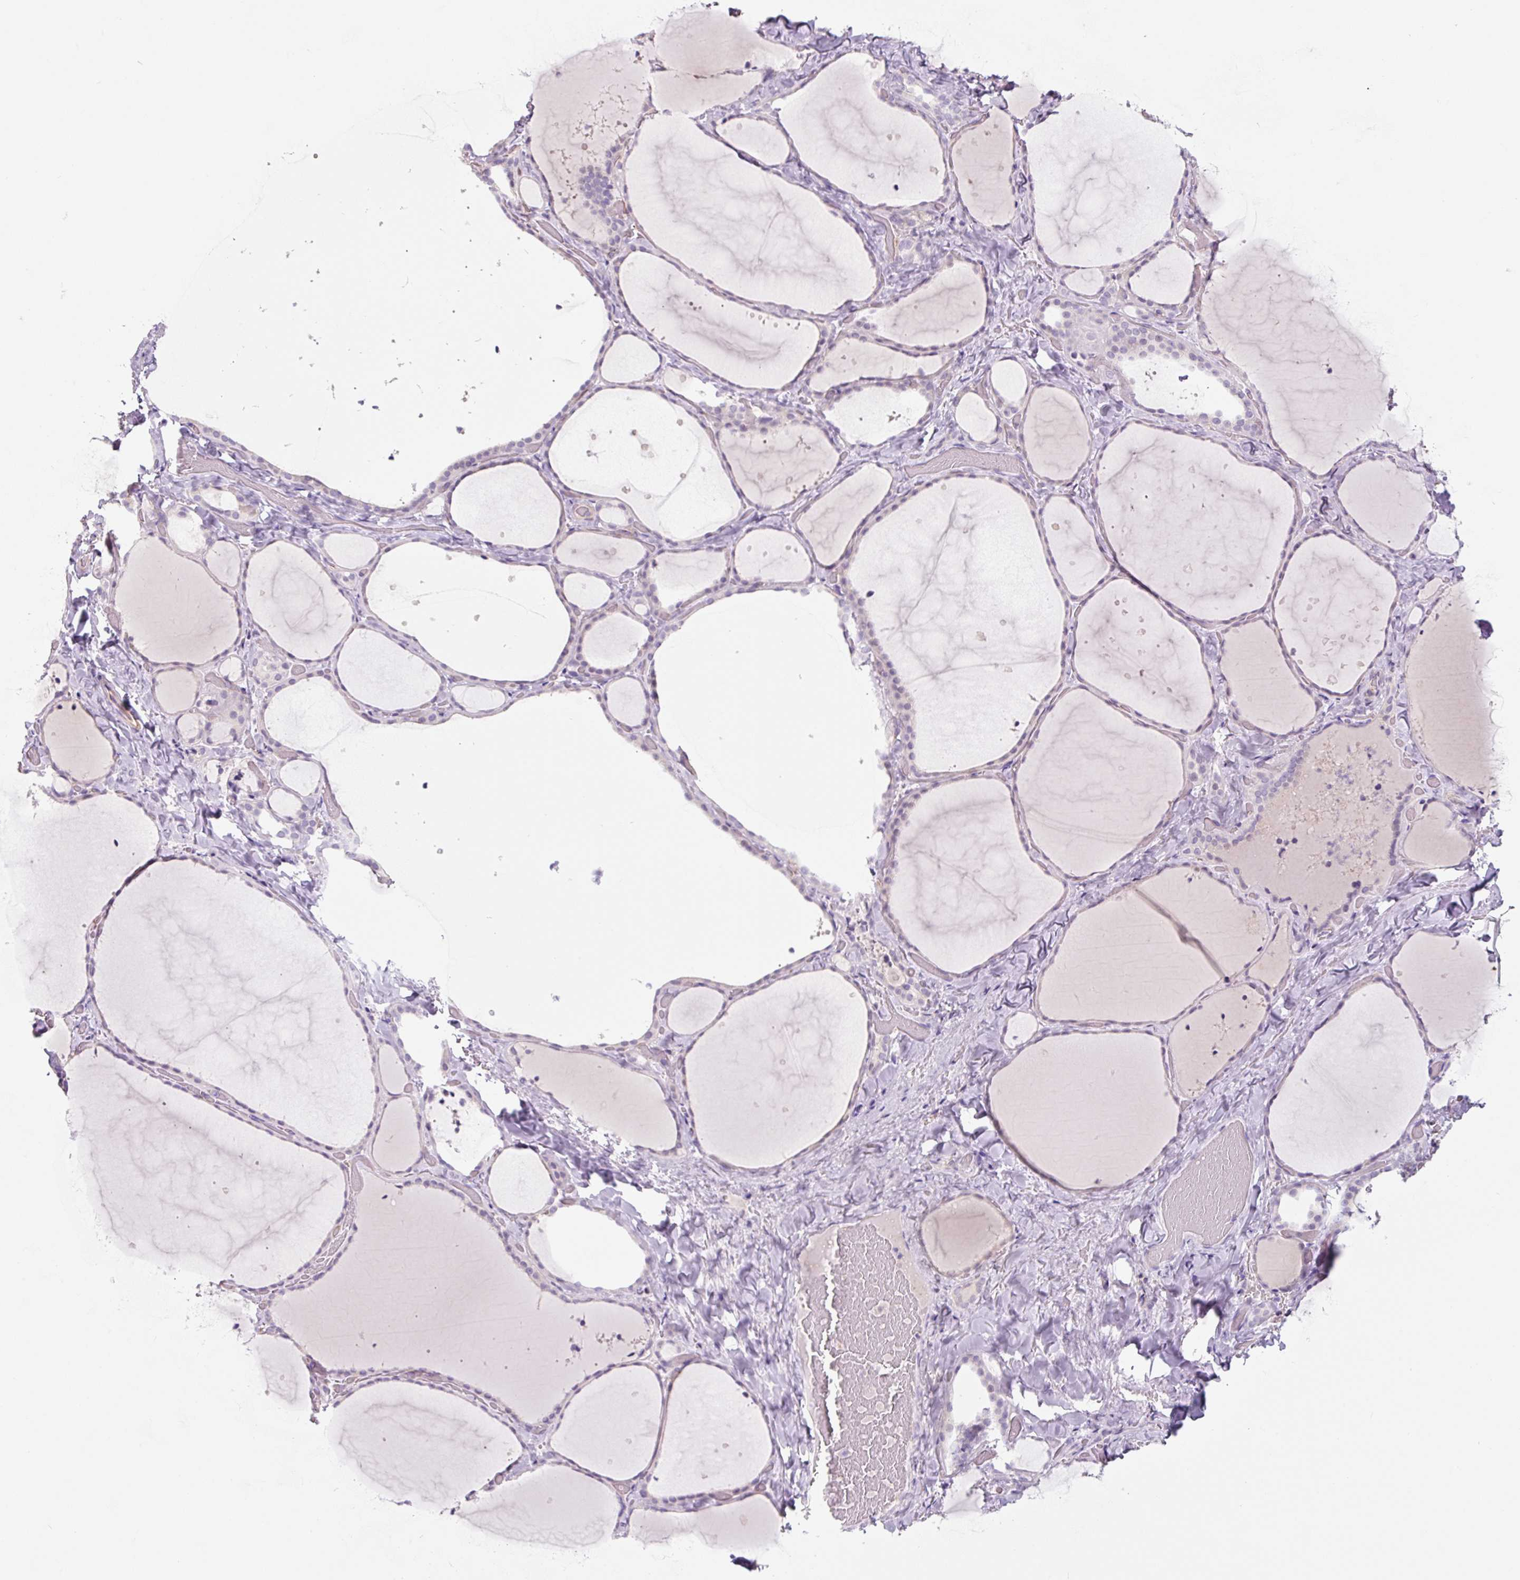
{"staining": {"intensity": "negative", "quantity": "none", "location": "none"}, "tissue": "thyroid gland", "cell_type": "Glandular cells", "image_type": "normal", "snomed": [{"axis": "morphology", "description": "Normal tissue, NOS"}, {"axis": "topography", "description": "Thyroid gland"}], "caption": "A photomicrograph of thyroid gland stained for a protein shows no brown staining in glandular cells. The staining was performed using DAB (3,3'-diaminobenzidine) to visualize the protein expression in brown, while the nuclei were stained in blue with hematoxylin (Magnification: 20x).", "gene": "CCL25", "patient": {"sex": "female", "age": 36}}